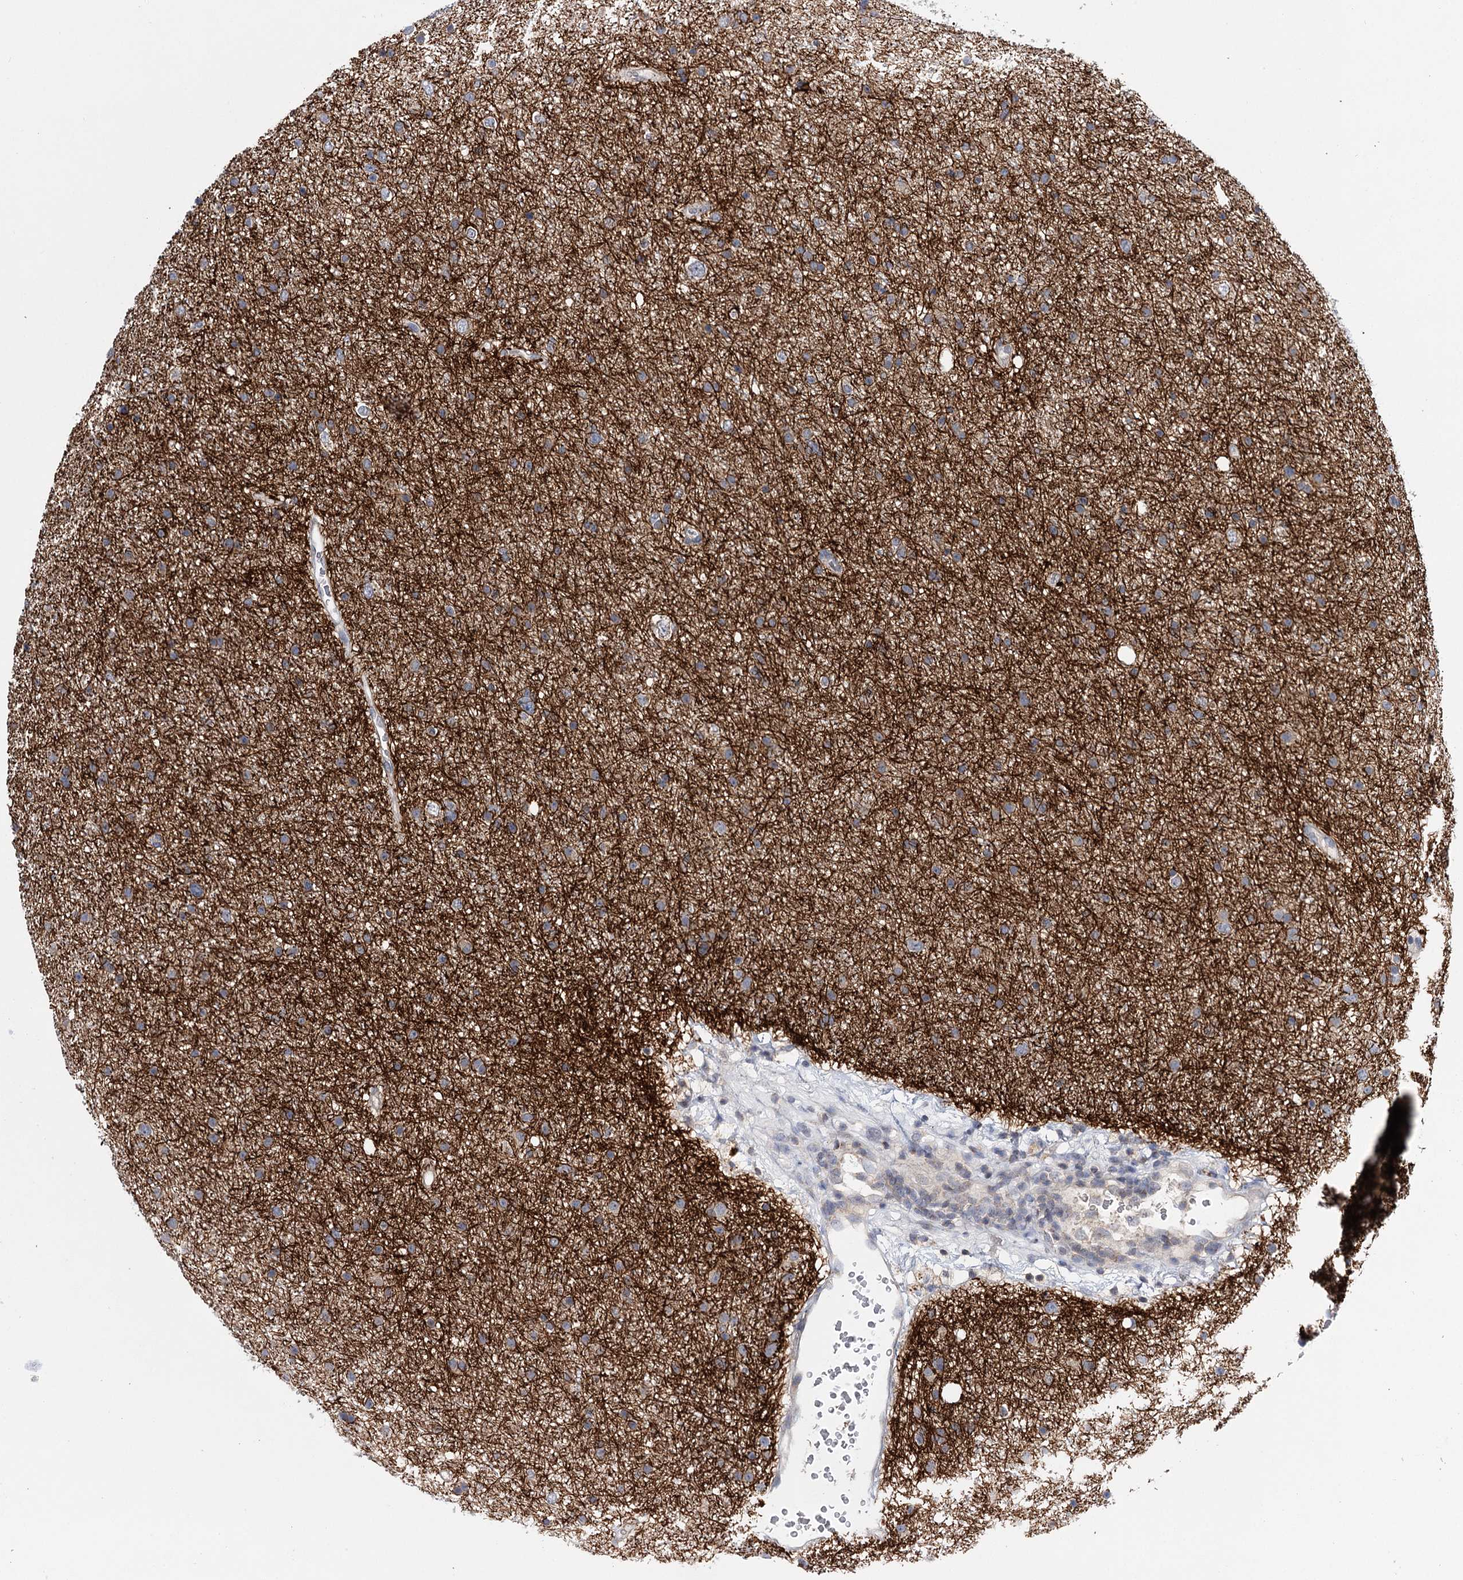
{"staining": {"intensity": "negative", "quantity": "none", "location": "none"}, "tissue": "glioma", "cell_type": "Tumor cells", "image_type": "cancer", "snomed": [{"axis": "morphology", "description": "Glioma, malignant, Low grade"}, {"axis": "topography", "description": "Cerebral cortex"}], "caption": "Tumor cells show no significant staining in malignant glioma (low-grade). (IHC, brightfield microscopy, high magnification).", "gene": "CFAP46", "patient": {"sex": "female", "age": 39}}